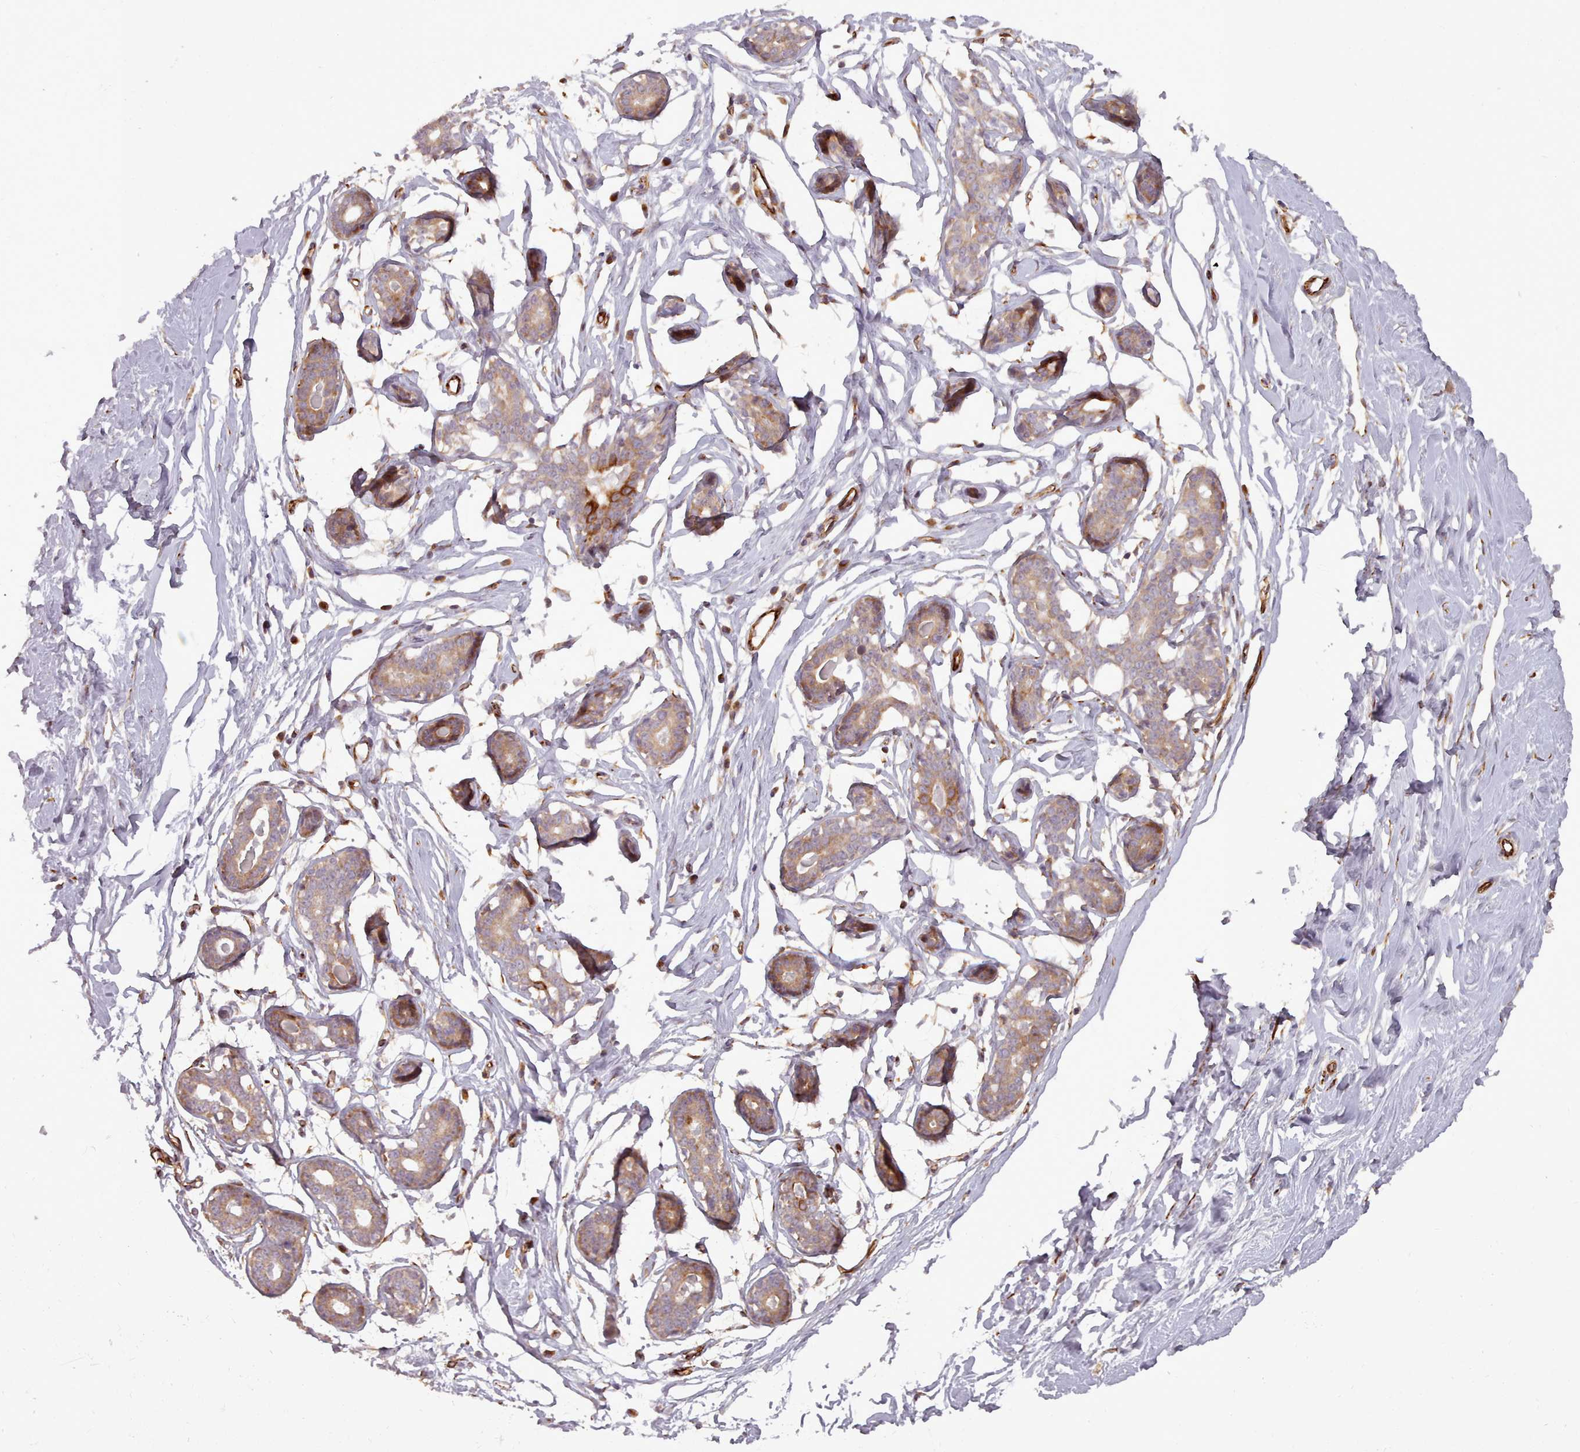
{"staining": {"intensity": "weak", "quantity": ">75%", "location": "cytoplasmic/membranous"}, "tissue": "breast", "cell_type": "Adipocytes", "image_type": "normal", "snomed": [{"axis": "morphology", "description": "Normal tissue, NOS"}, {"axis": "morphology", "description": "Adenoma, NOS"}, {"axis": "topography", "description": "Breast"}], "caption": "An IHC image of unremarkable tissue is shown. Protein staining in brown highlights weak cytoplasmic/membranous positivity in breast within adipocytes. (DAB (3,3'-diaminobenzidine) IHC, brown staining for protein, blue staining for nuclei).", "gene": "GBGT1", "patient": {"sex": "female", "age": 23}}